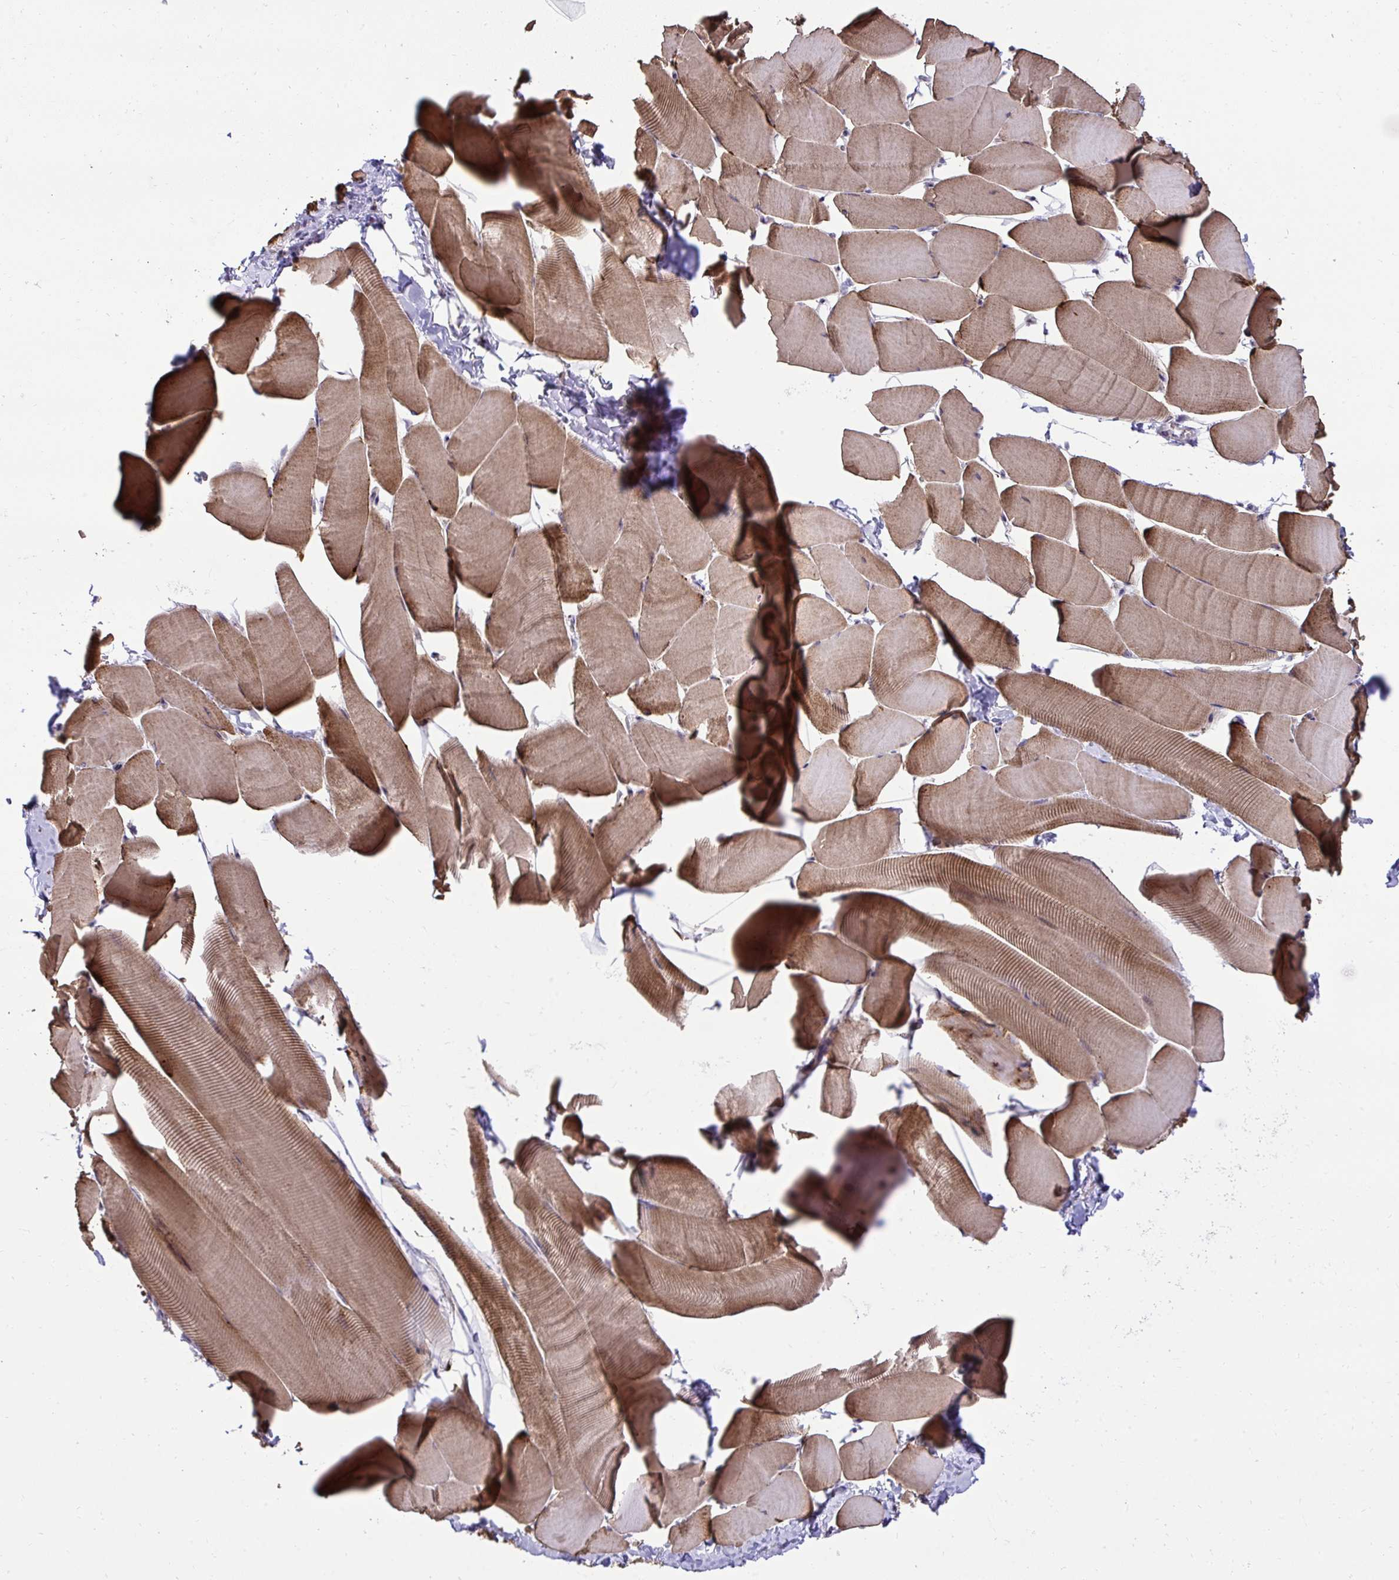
{"staining": {"intensity": "strong", "quantity": "25%-75%", "location": "cytoplasmic/membranous"}, "tissue": "skeletal muscle", "cell_type": "Myocytes", "image_type": "normal", "snomed": [{"axis": "morphology", "description": "Normal tissue, NOS"}, {"axis": "topography", "description": "Skeletal muscle"}], "caption": "Immunohistochemistry photomicrograph of benign skeletal muscle: human skeletal muscle stained using IHC exhibits high levels of strong protein expression localized specifically in the cytoplasmic/membranous of myocytes, appearing as a cytoplasmic/membranous brown color.", "gene": "RDH14", "patient": {"sex": "male", "age": 25}}